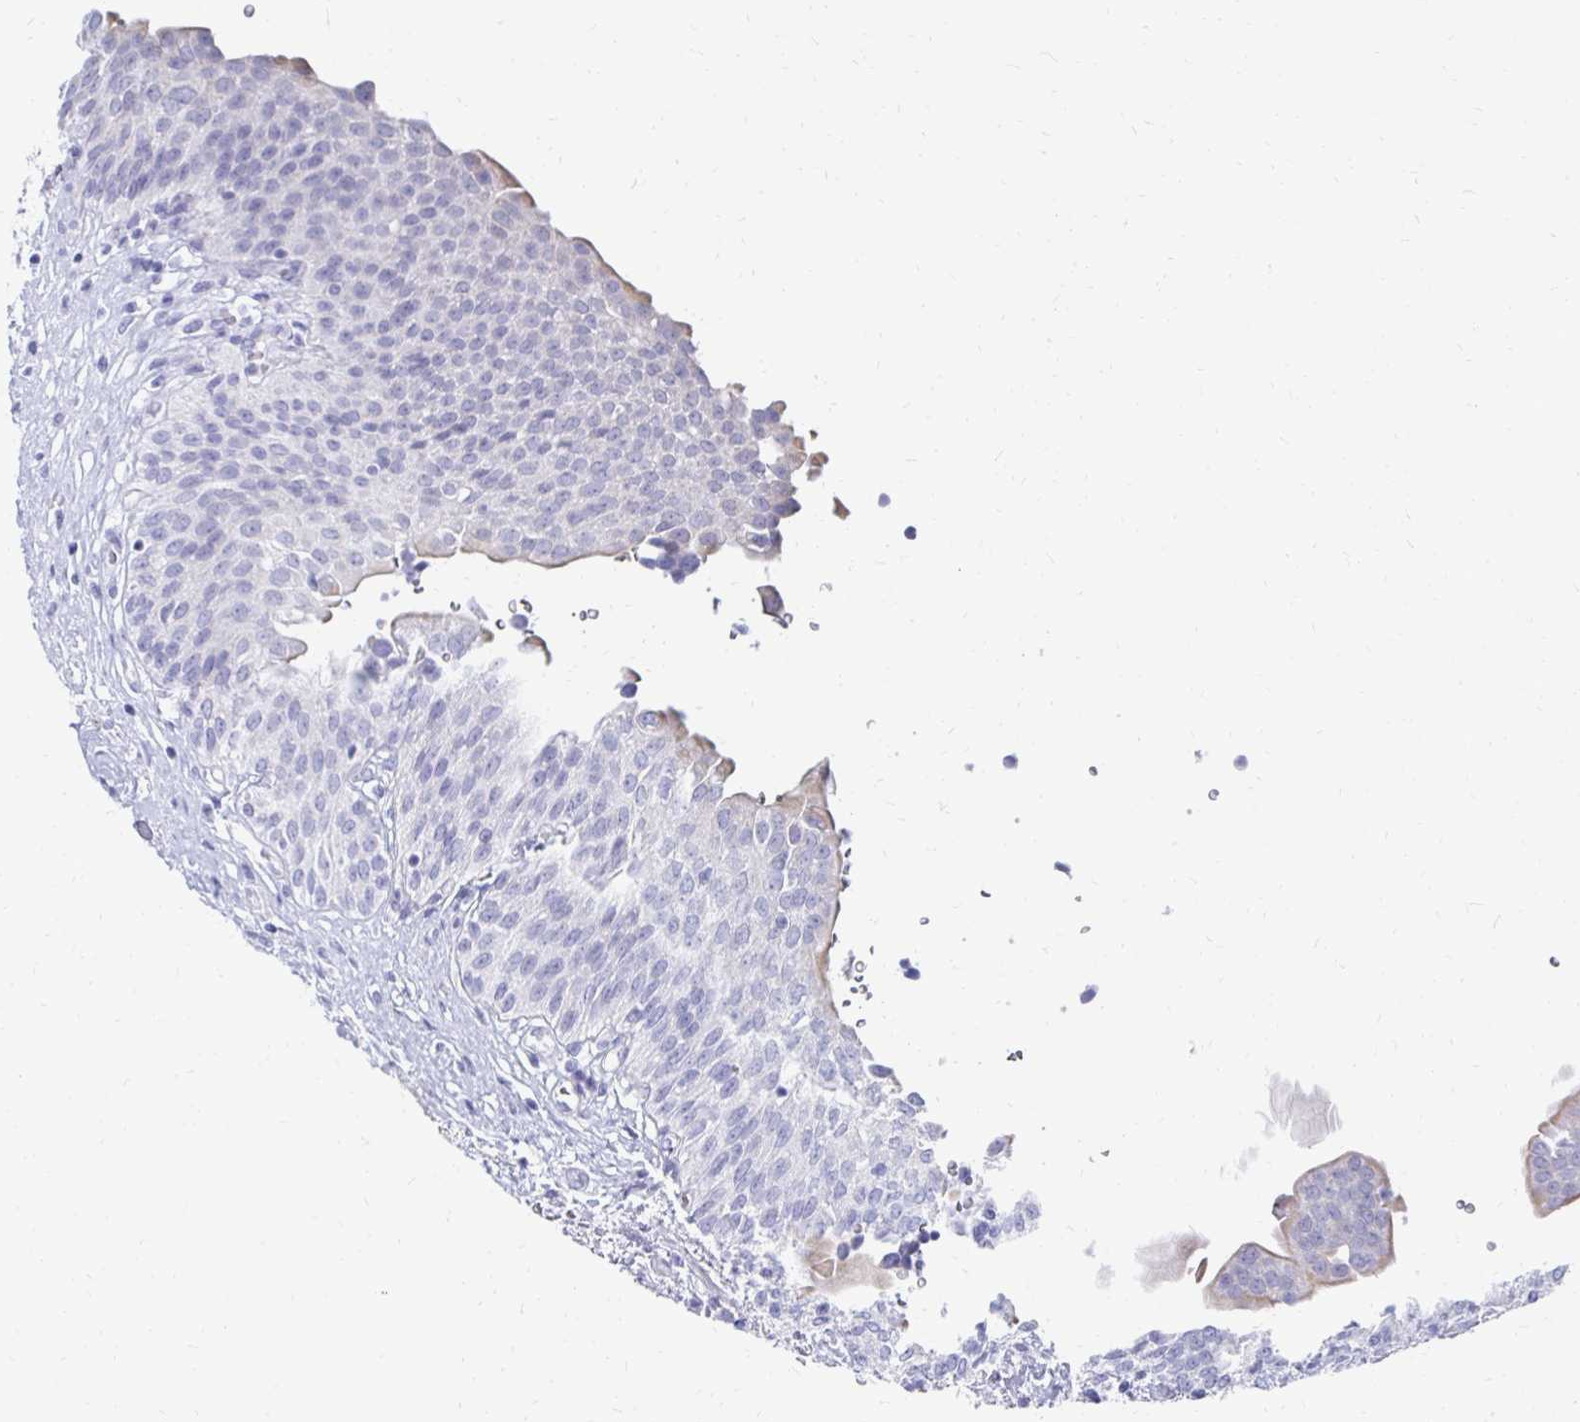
{"staining": {"intensity": "negative", "quantity": "none", "location": "none"}, "tissue": "urinary bladder", "cell_type": "Urothelial cells", "image_type": "normal", "snomed": [{"axis": "morphology", "description": "Normal tissue, NOS"}, {"axis": "topography", "description": "Urinary bladder"}], "caption": "Urothelial cells are negative for brown protein staining in benign urinary bladder. Nuclei are stained in blue.", "gene": "SYCP3", "patient": {"sex": "male", "age": 68}}